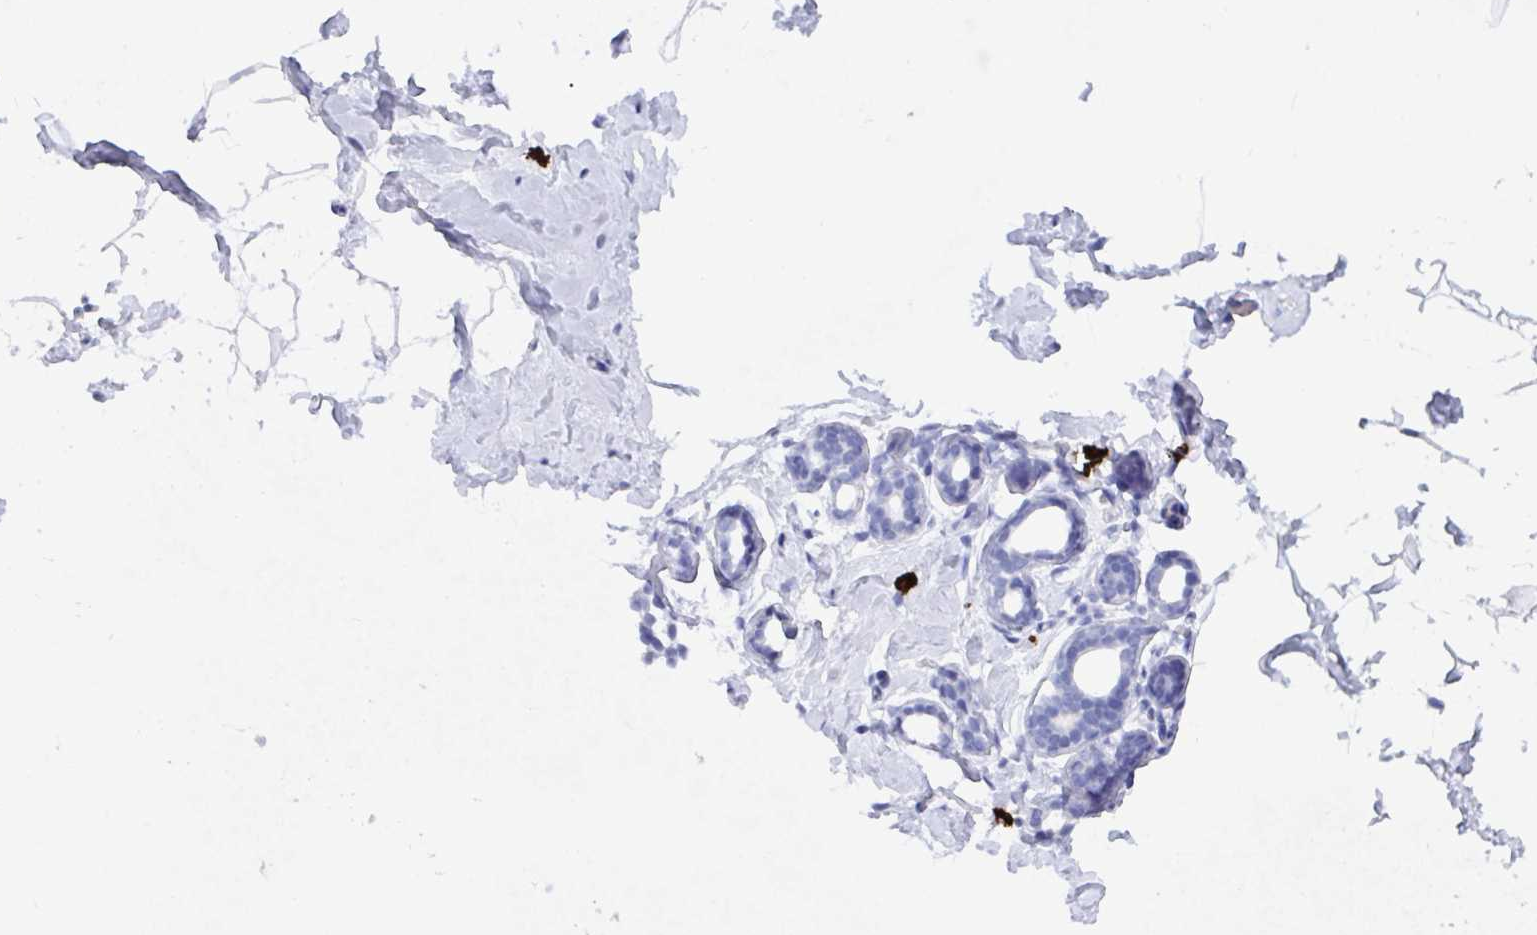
{"staining": {"intensity": "negative", "quantity": "none", "location": "none"}, "tissue": "breast", "cell_type": "Adipocytes", "image_type": "normal", "snomed": [{"axis": "morphology", "description": "Normal tissue, NOS"}, {"axis": "topography", "description": "Breast"}], "caption": "An IHC image of benign breast is shown. There is no staining in adipocytes of breast.", "gene": "GRIA1", "patient": {"sex": "female", "age": 32}}